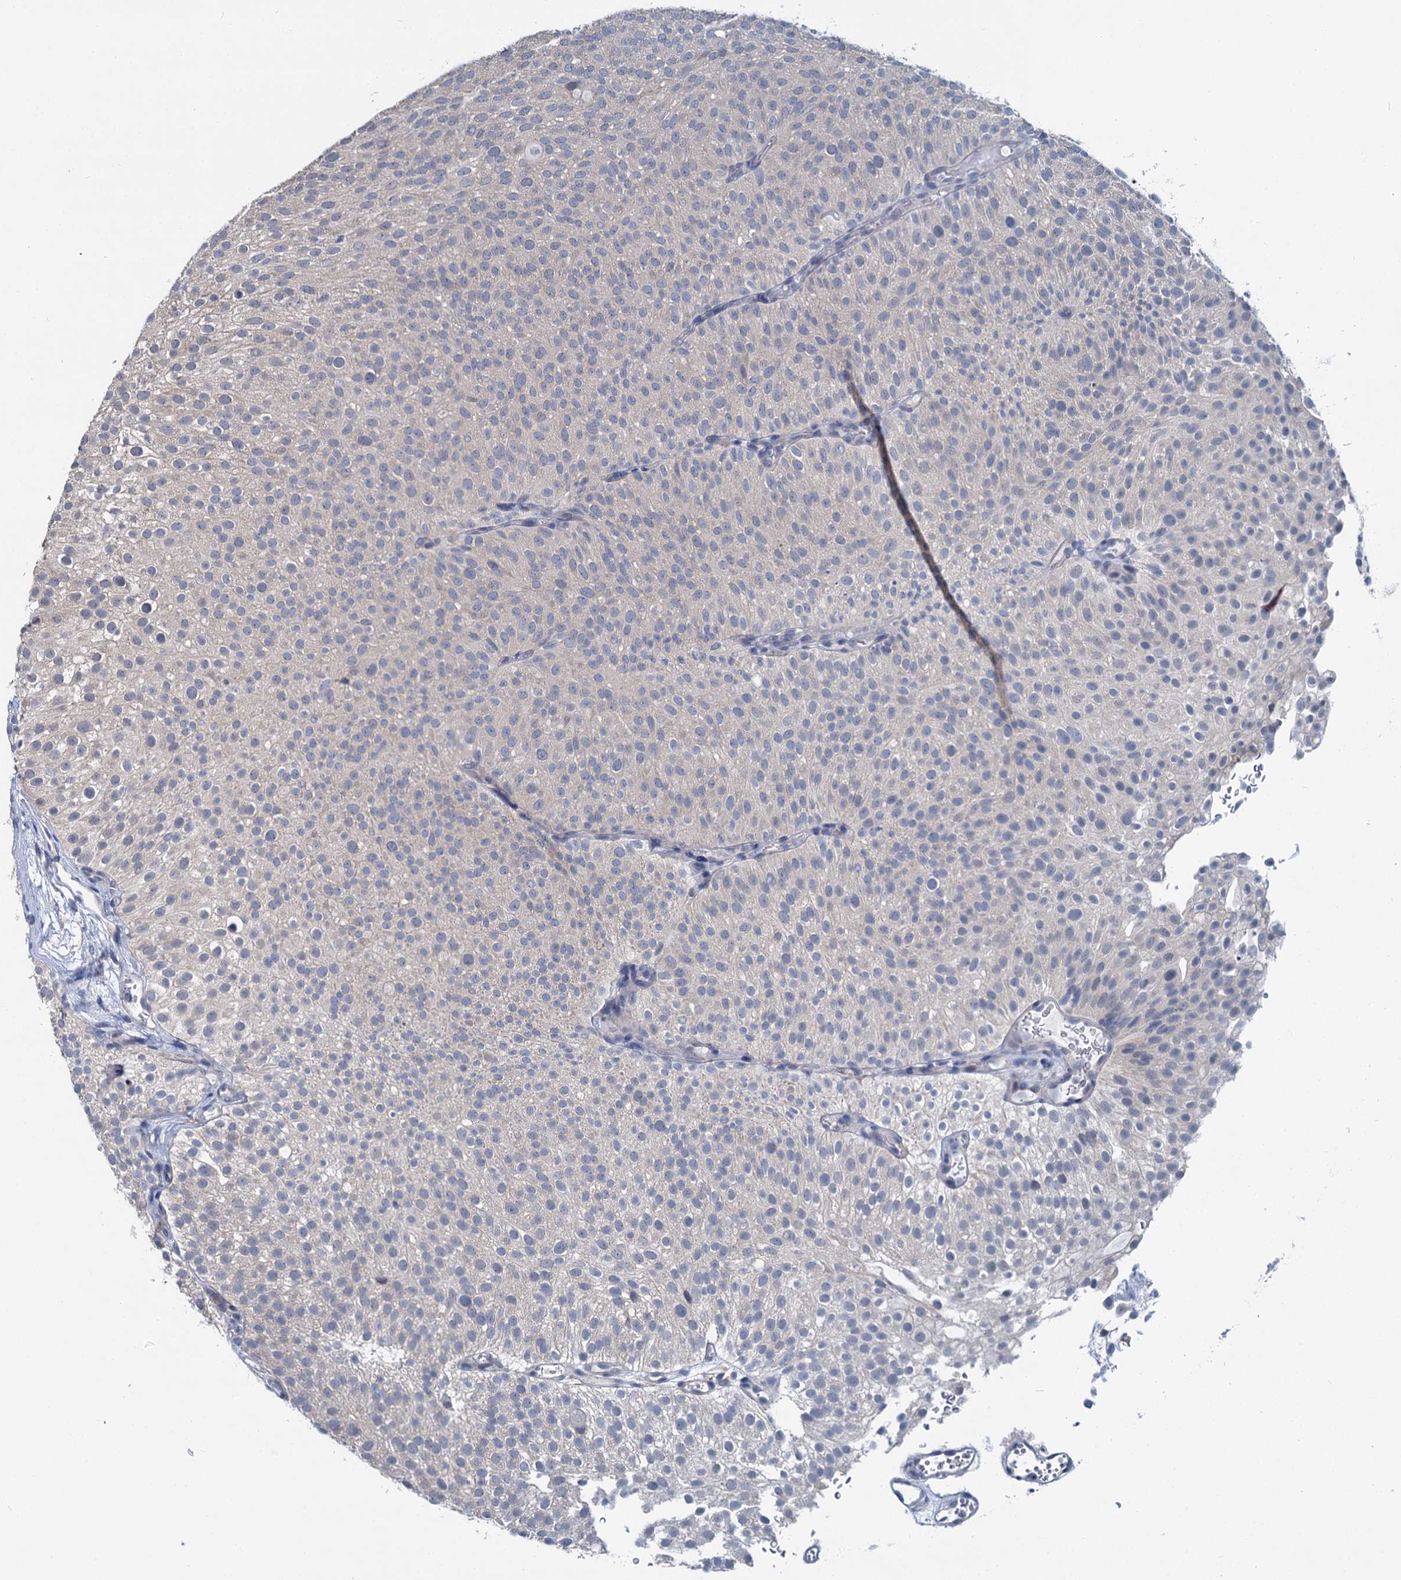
{"staining": {"intensity": "negative", "quantity": "none", "location": "none"}, "tissue": "urothelial cancer", "cell_type": "Tumor cells", "image_type": "cancer", "snomed": [{"axis": "morphology", "description": "Urothelial carcinoma, Low grade"}, {"axis": "topography", "description": "Urinary bladder"}], "caption": "Immunohistochemistry (IHC) of urothelial carcinoma (low-grade) shows no staining in tumor cells.", "gene": "MIOX", "patient": {"sex": "male", "age": 78}}